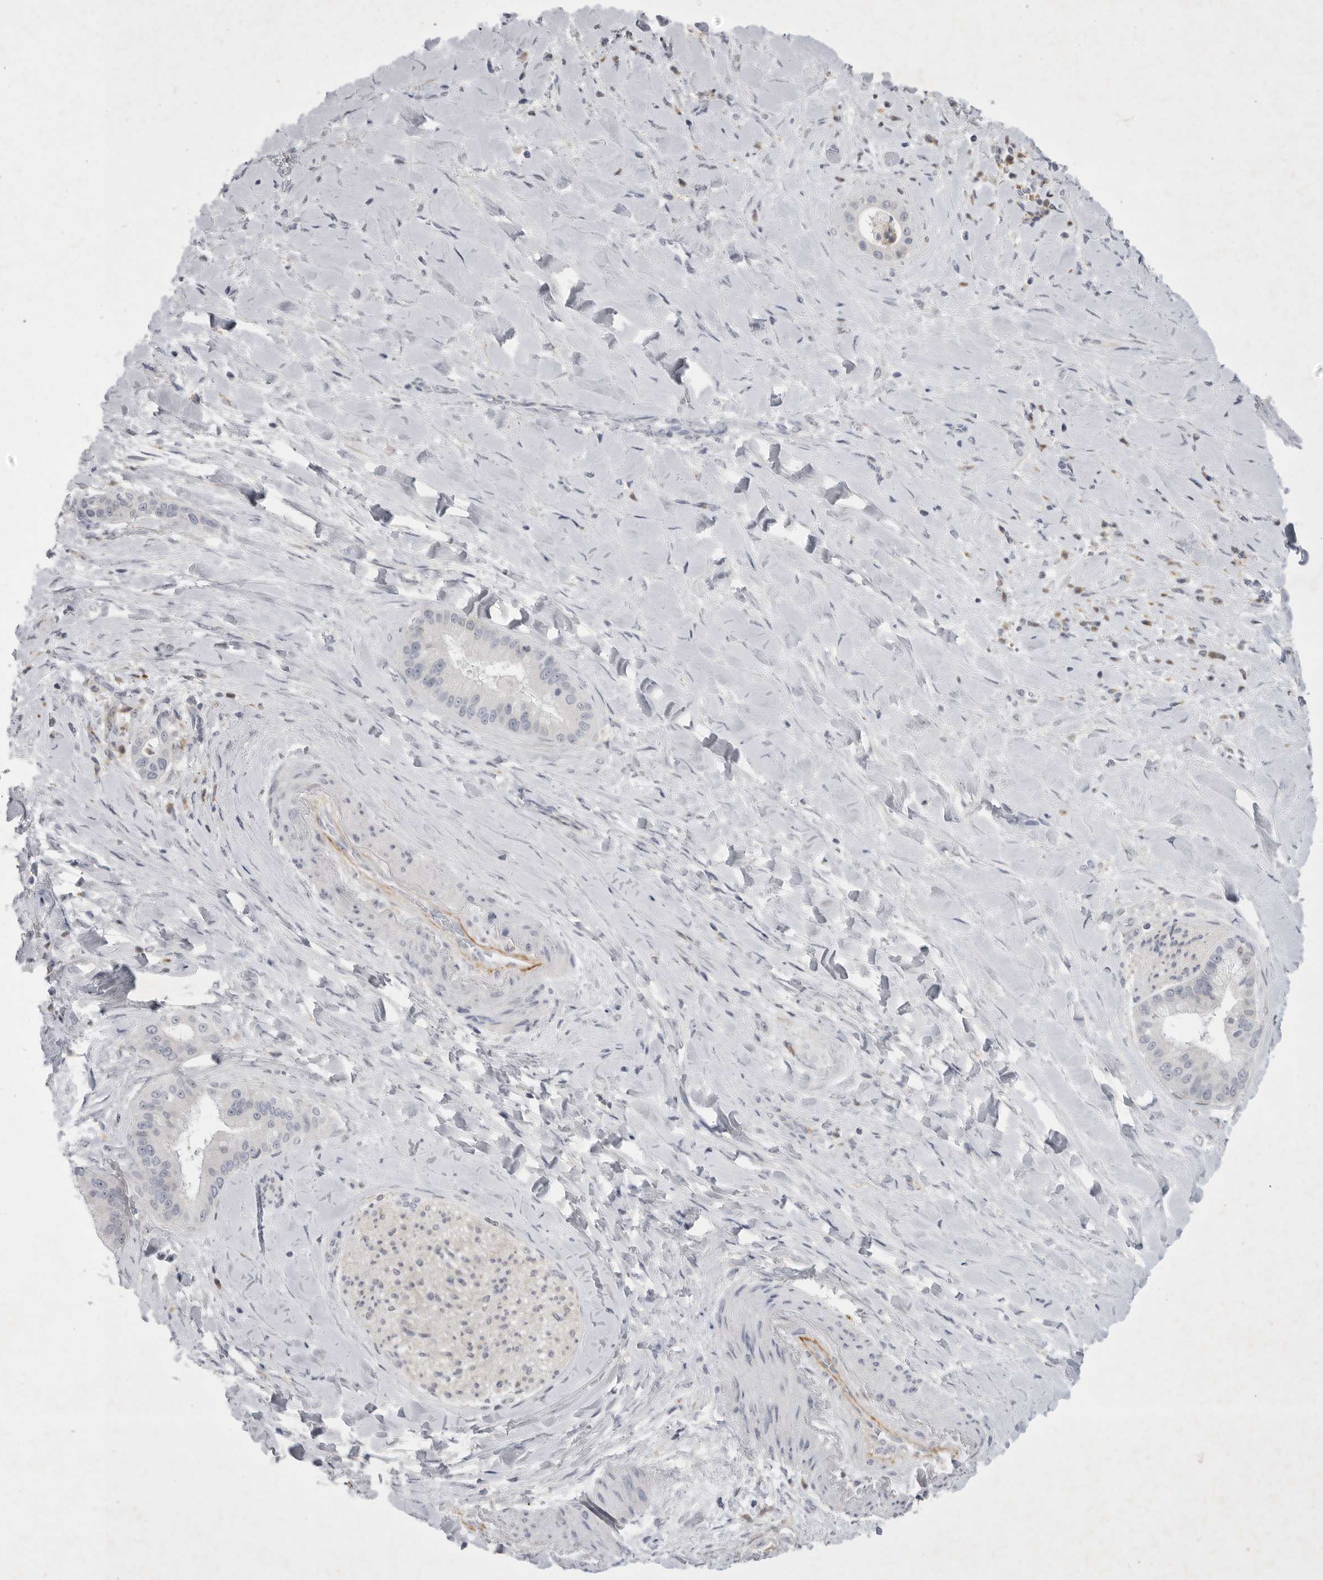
{"staining": {"intensity": "negative", "quantity": "none", "location": "none"}, "tissue": "liver cancer", "cell_type": "Tumor cells", "image_type": "cancer", "snomed": [{"axis": "morphology", "description": "Cholangiocarcinoma"}, {"axis": "topography", "description": "Liver"}], "caption": "A photomicrograph of cholangiocarcinoma (liver) stained for a protein reveals no brown staining in tumor cells.", "gene": "SIGLEC10", "patient": {"sex": "female", "age": 54}}